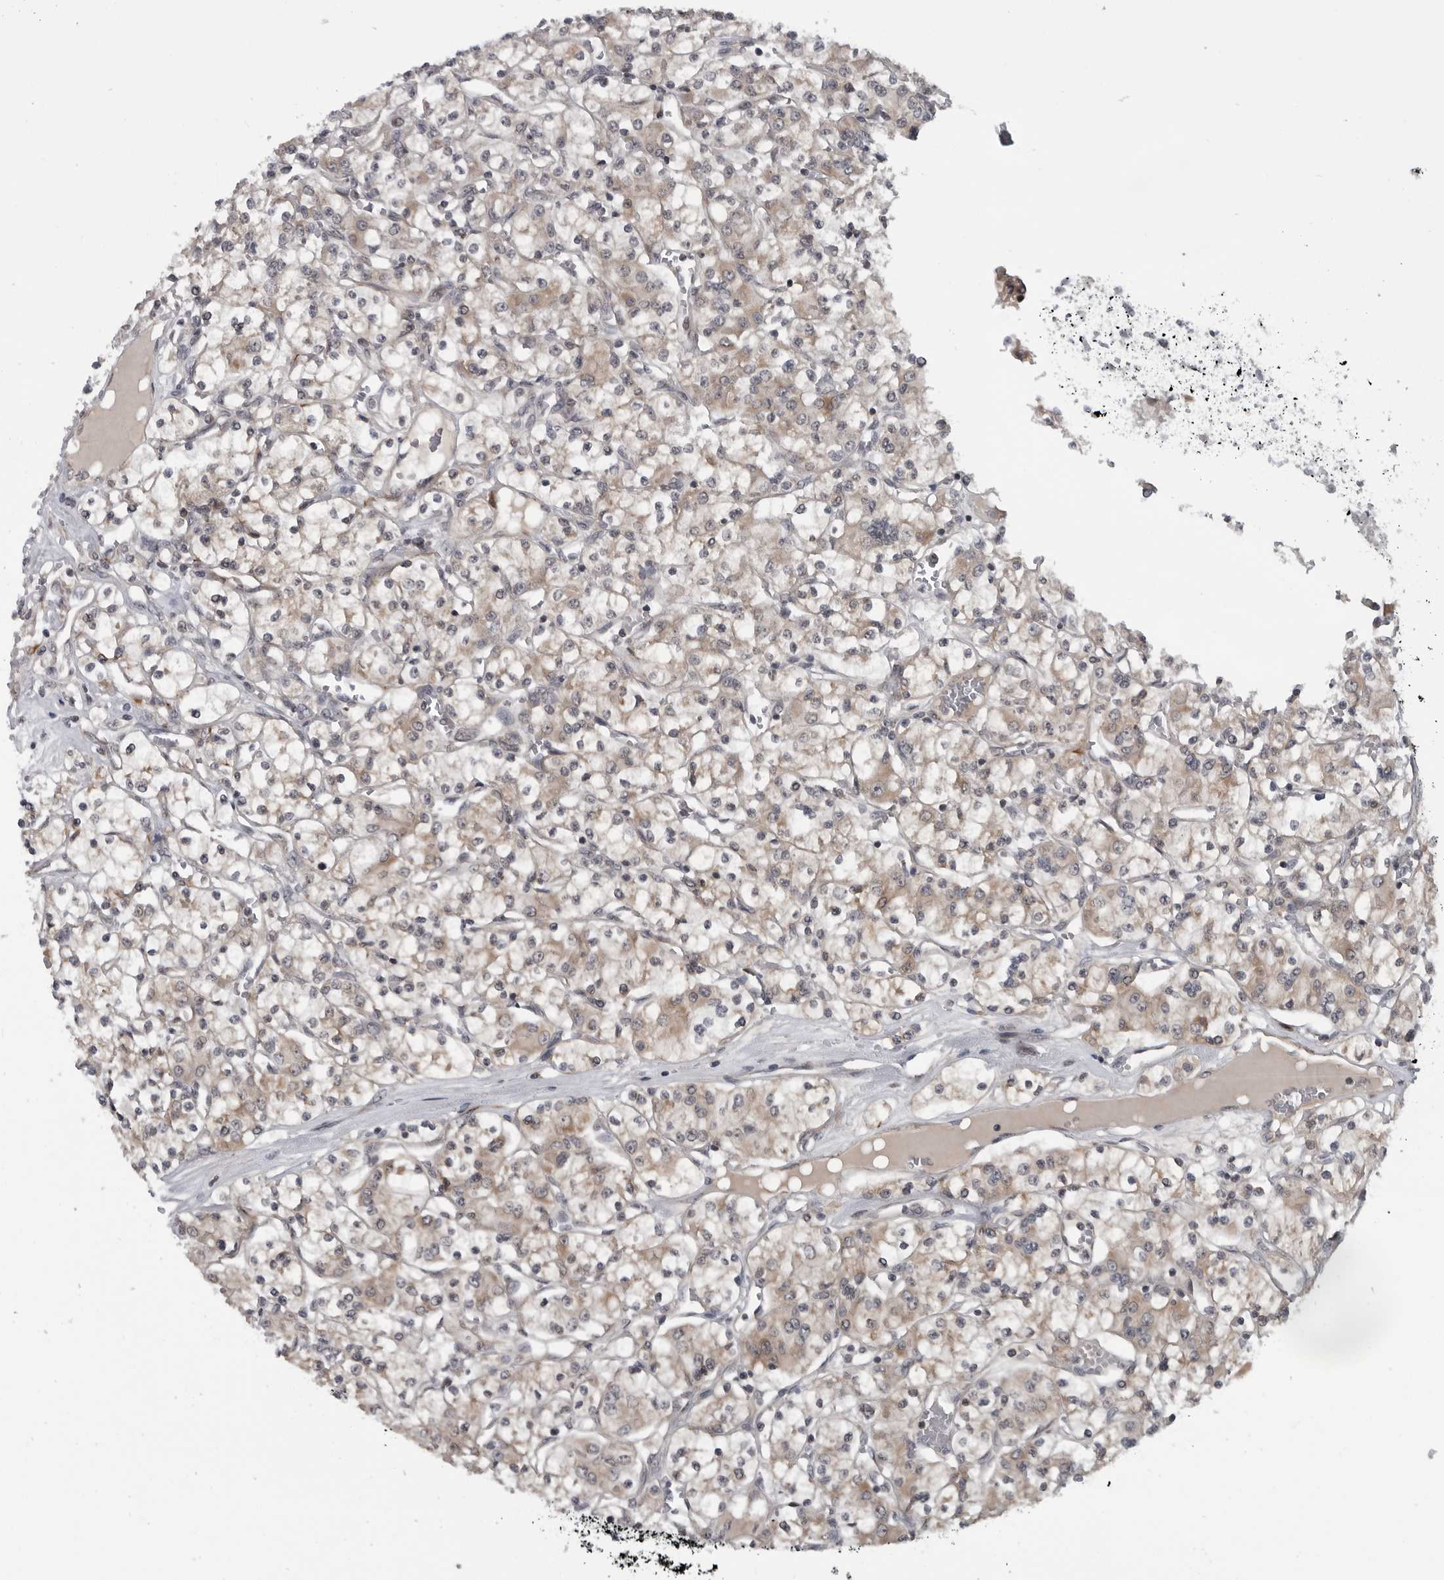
{"staining": {"intensity": "weak", "quantity": "25%-75%", "location": "cytoplasmic/membranous"}, "tissue": "renal cancer", "cell_type": "Tumor cells", "image_type": "cancer", "snomed": [{"axis": "morphology", "description": "Adenocarcinoma, NOS"}, {"axis": "topography", "description": "Kidney"}], "caption": "Renal adenocarcinoma stained with a brown dye reveals weak cytoplasmic/membranous positive staining in approximately 25%-75% of tumor cells.", "gene": "FAAP100", "patient": {"sex": "female", "age": 59}}